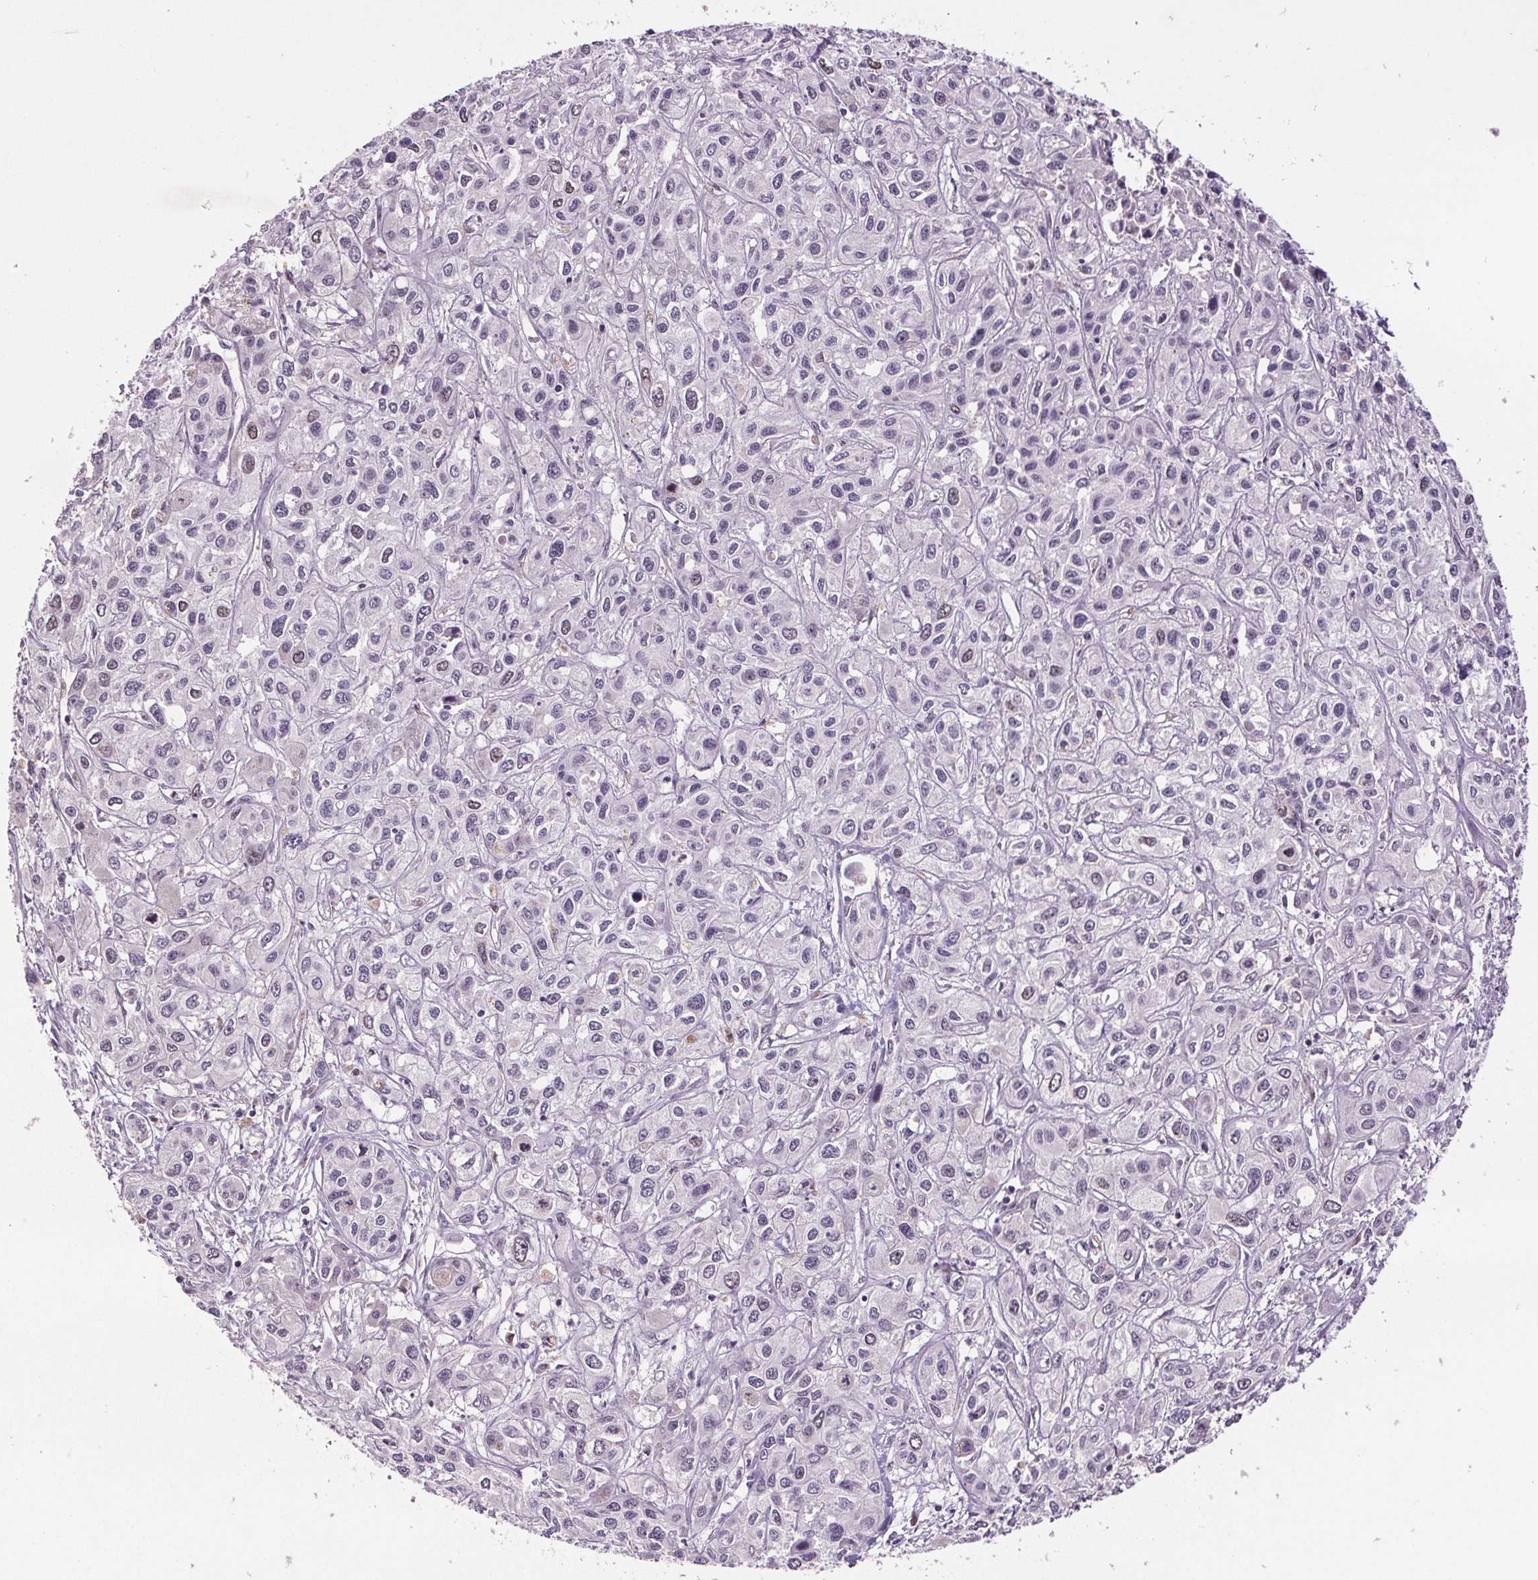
{"staining": {"intensity": "negative", "quantity": "none", "location": "none"}, "tissue": "liver cancer", "cell_type": "Tumor cells", "image_type": "cancer", "snomed": [{"axis": "morphology", "description": "Cholangiocarcinoma"}, {"axis": "topography", "description": "Liver"}], "caption": "IHC photomicrograph of neoplastic tissue: human liver cancer (cholangiocarcinoma) stained with DAB (3,3'-diaminobenzidine) demonstrates no significant protein positivity in tumor cells.", "gene": "CENPF", "patient": {"sex": "female", "age": 66}}